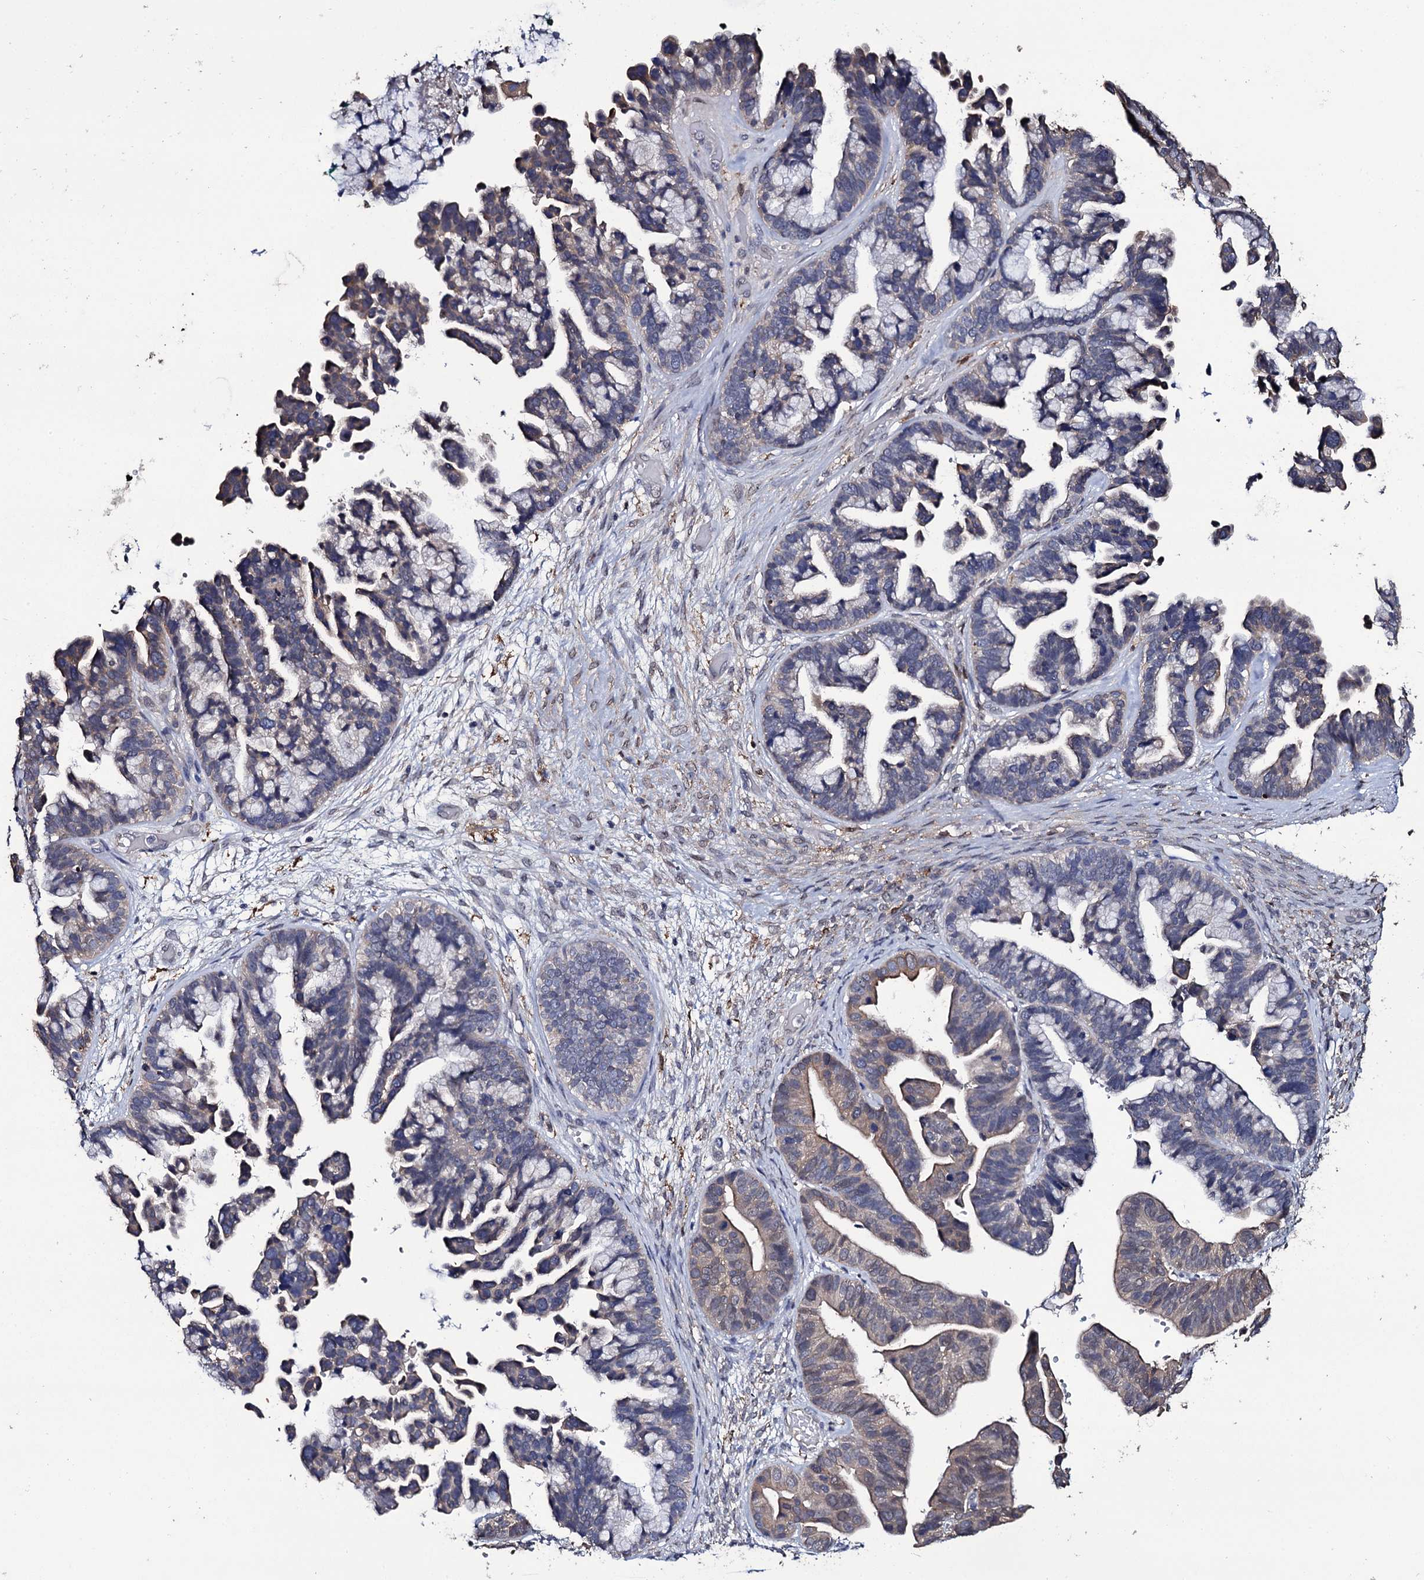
{"staining": {"intensity": "moderate", "quantity": "25%-75%", "location": "cytoplasmic/membranous"}, "tissue": "ovarian cancer", "cell_type": "Tumor cells", "image_type": "cancer", "snomed": [{"axis": "morphology", "description": "Cystadenocarcinoma, serous, NOS"}, {"axis": "topography", "description": "Ovary"}], "caption": "Ovarian cancer (serous cystadenocarcinoma) stained with a protein marker demonstrates moderate staining in tumor cells.", "gene": "CRYL1", "patient": {"sex": "female", "age": 56}}